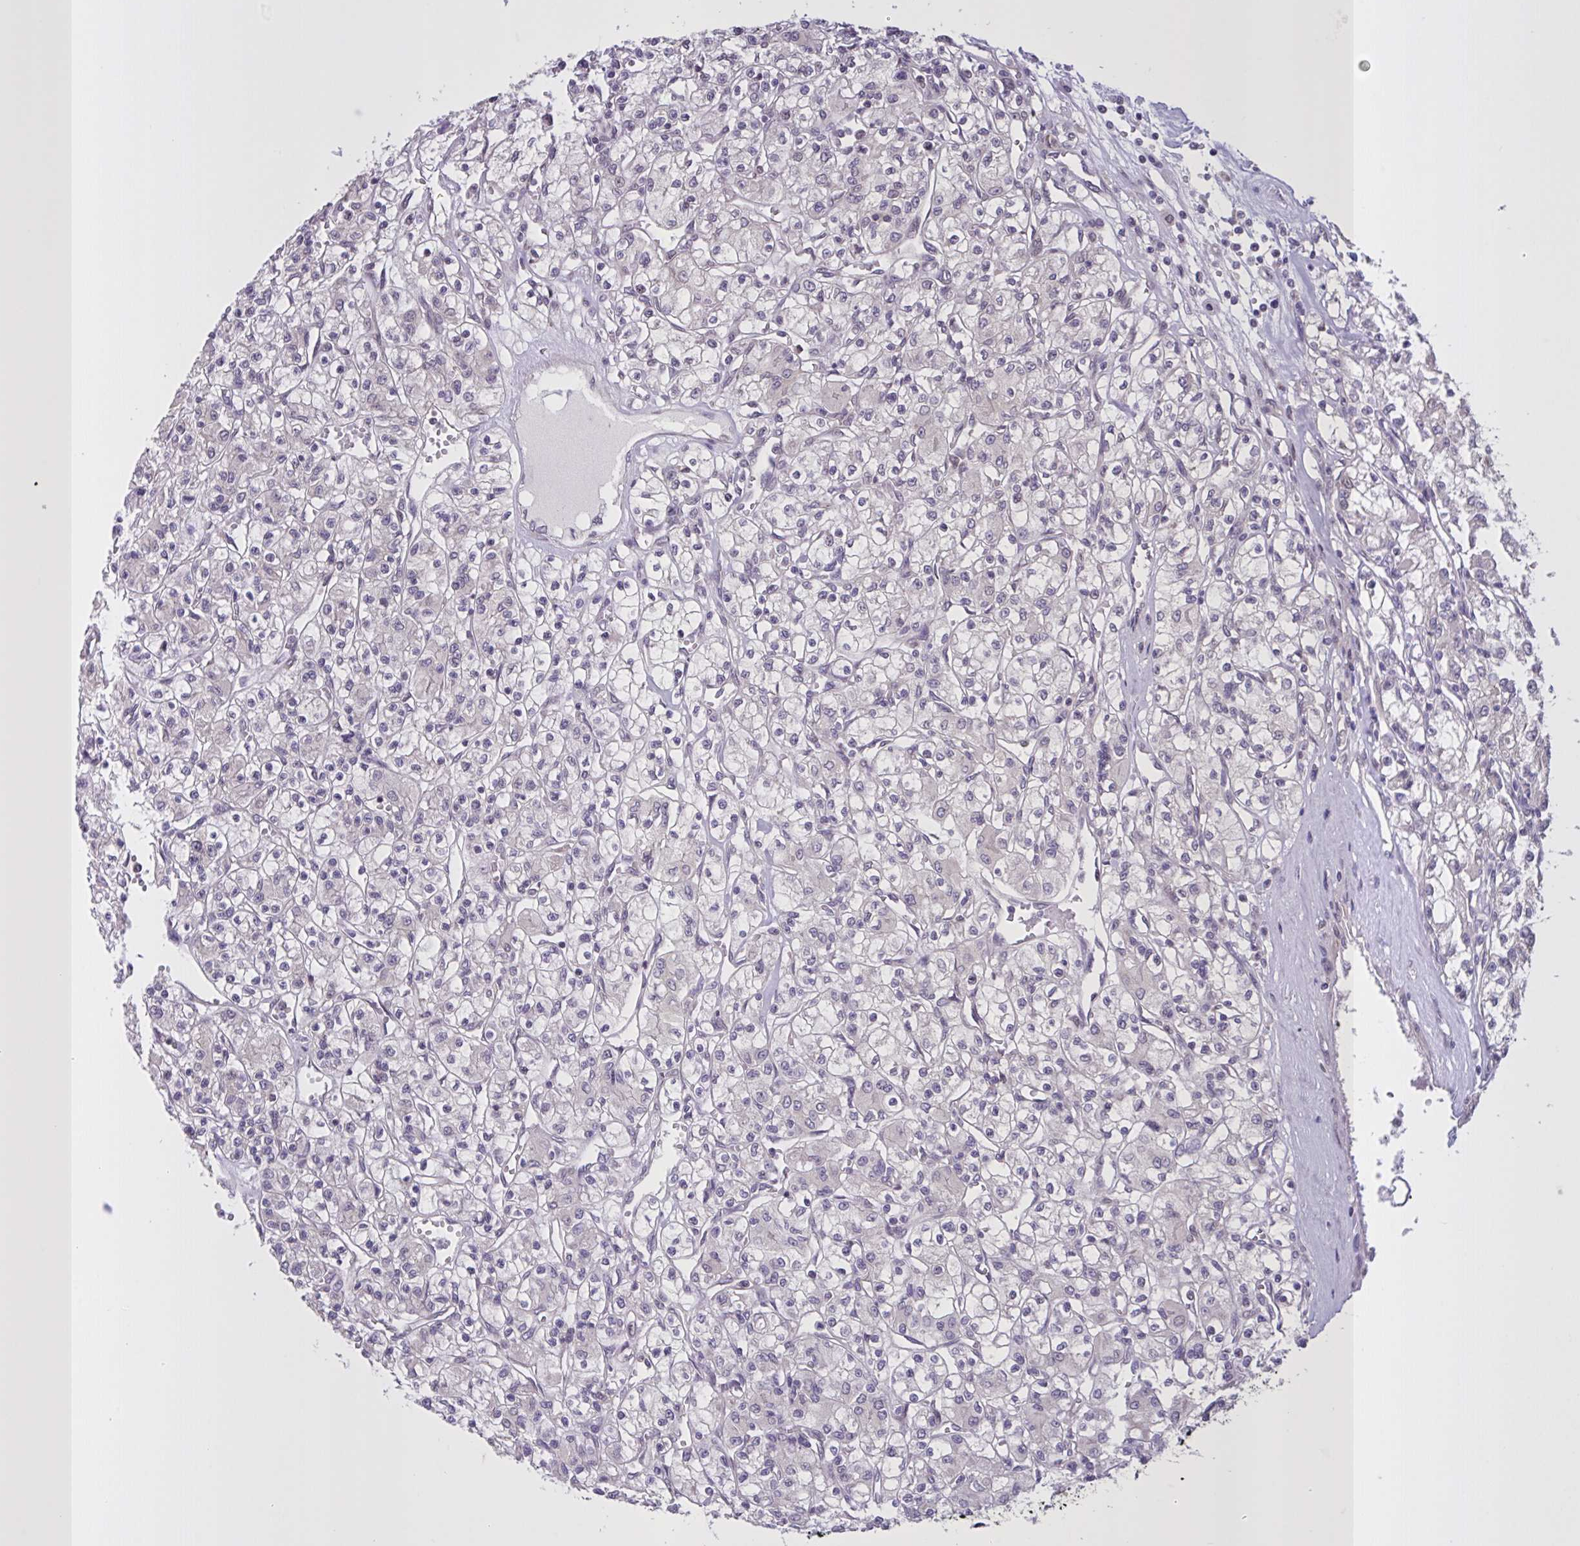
{"staining": {"intensity": "negative", "quantity": "none", "location": "none"}, "tissue": "renal cancer", "cell_type": "Tumor cells", "image_type": "cancer", "snomed": [{"axis": "morphology", "description": "Adenocarcinoma, NOS"}, {"axis": "topography", "description": "Kidney"}], "caption": "DAB (3,3'-diaminobenzidine) immunohistochemical staining of human renal adenocarcinoma demonstrates no significant expression in tumor cells.", "gene": "MRGPRX2", "patient": {"sex": "female", "age": 59}}